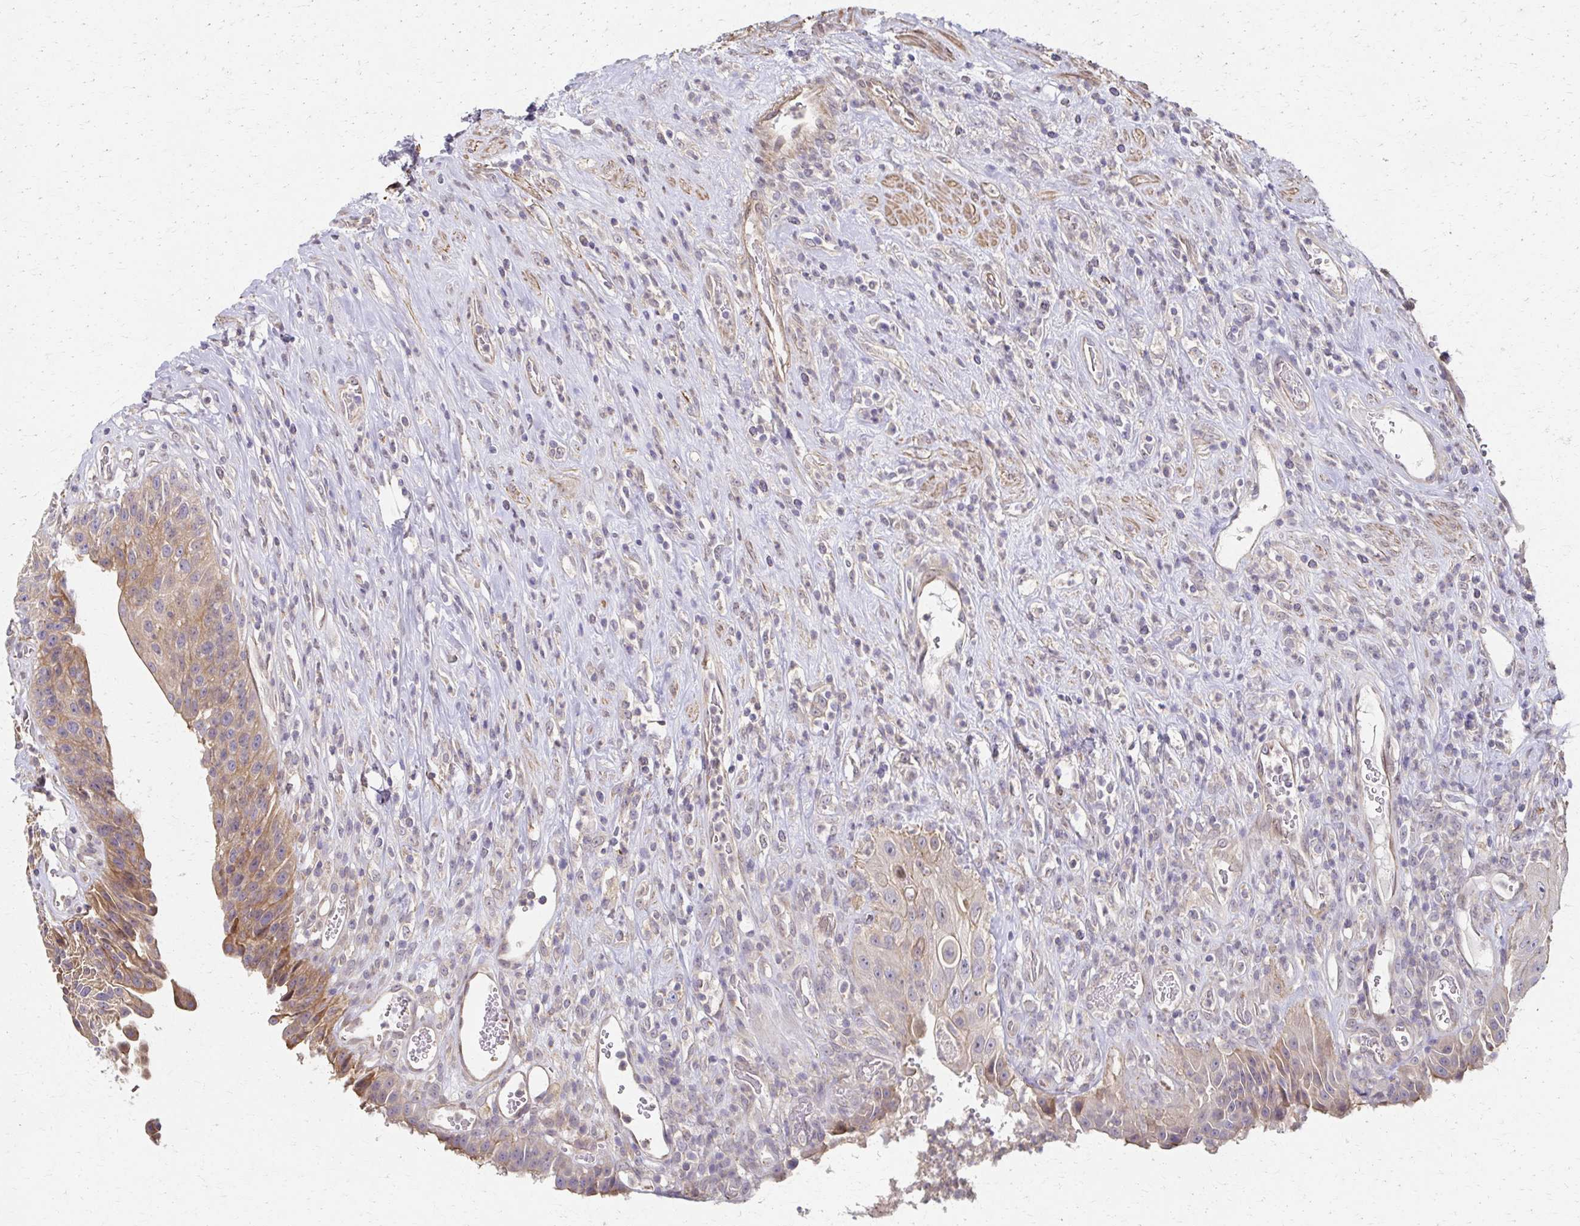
{"staining": {"intensity": "moderate", "quantity": "25%-75%", "location": "cytoplasmic/membranous"}, "tissue": "urinary bladder", "cell_type": "Urothelial cells", "image_type": "normal", "snomed": [{"axis": "morphology", "description": "Normal tissue, NOS"}, {"axis": "topography", "description": "Urinary bladder"}], "caption": "Moderate cytoplasmic/membranous expression is seen in about 25%-75% of urothelial cells in benign urinary bladder.", "gene": "EOLA1", "patient": {"sex": "female", "age": 56}}